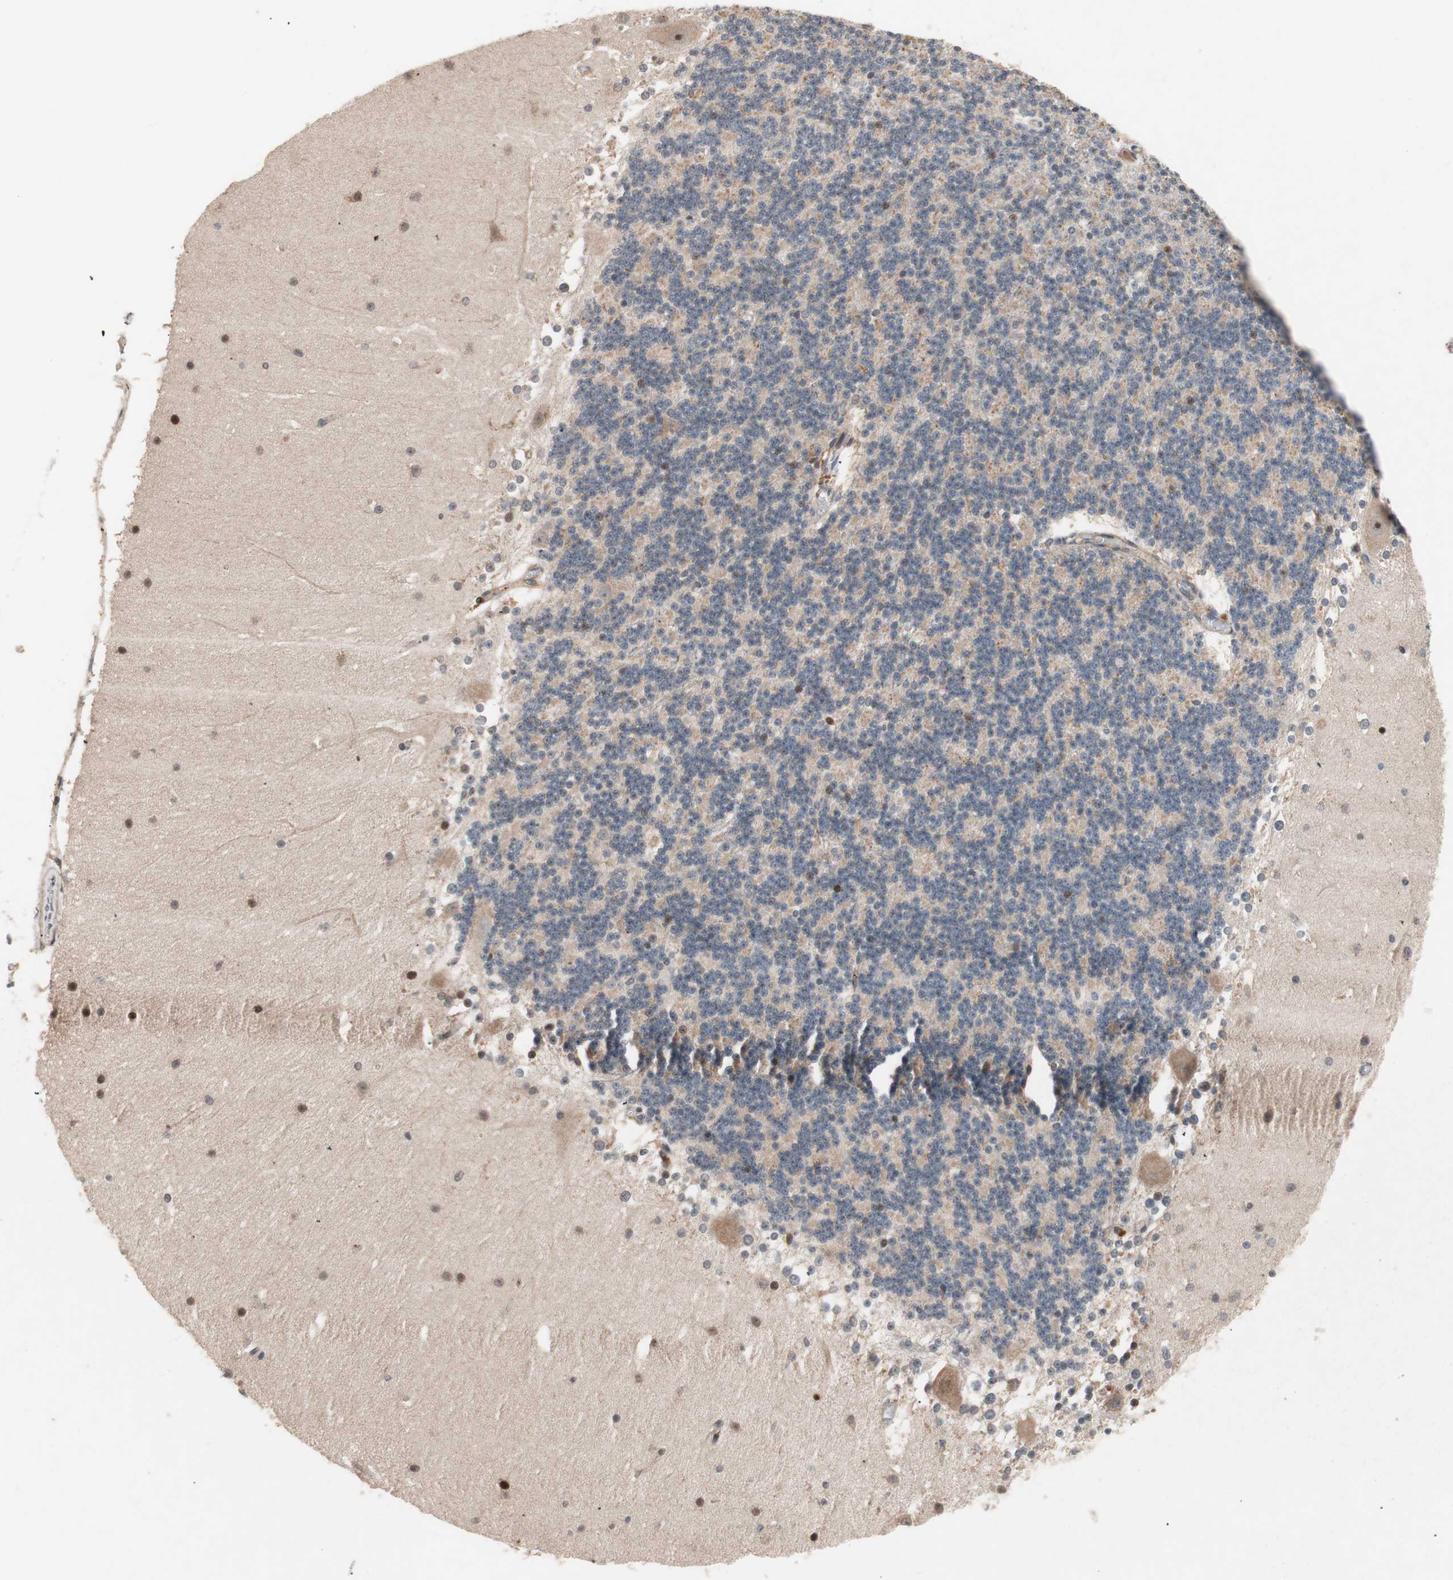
{"staining": {"intensity": "weak", "quantity": "25%-75%", "location": "cytoplasmic/membranous"}, "tissue": "cerebellum", "cell_type": "Cells in granular layer", "image_type": "normal", "snomed": [{"axis": "morphology", "description": "Normal tissue, NOS"}, {"axis": "topography", "description": "Cerebellum"}], "caption": "An immunohistochemistry histopathology image of normal tissue is shown. Protein staining in brown highlights weak cytoplasmic/membranous positivity in cerebellum within cells in granular layer.", "gene": "NF2", "patient": {"sex": "female", "age": 19}}